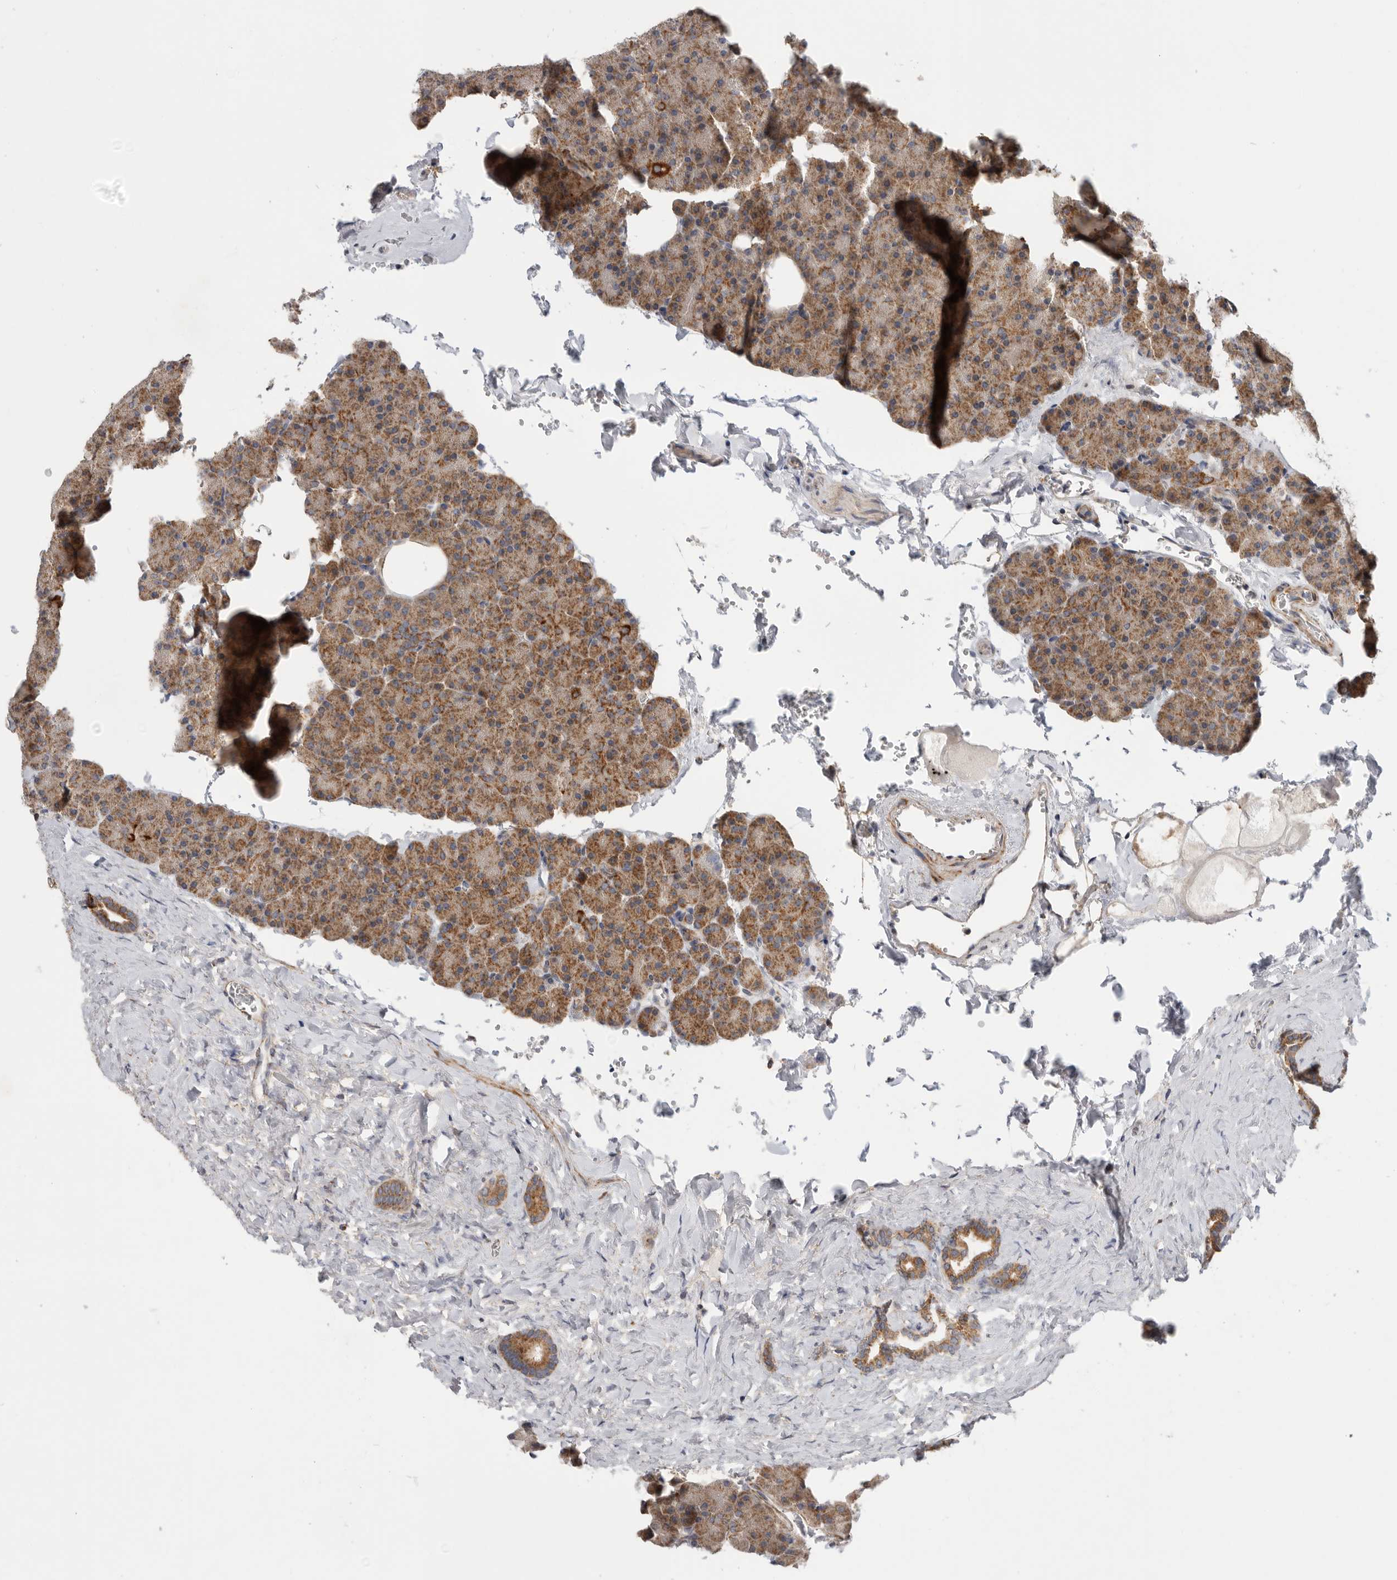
{"staining": {"intensity": "moderate", "quantity": ">75%", "location": "cytoplasmic/membranous"}, "tissue": "pancreas", "cell_type": "Exocrine glandular cells", "image_type": "normal", "snomed": [{"axis": "morphology", "description": "Normal tissue, NOS"}, {"axis": "morphology", "description": "Carcinoid, malignant, NOS"}, {"axis": "topography", "description": "Pancreas"}], "caption": "Immunohistochemical staining of benign pancreas shows medium levels of moderate cytoplasmic/membranous positivity in approximately >75% of exocrine glandular cells.", "gene": "MTFR1L", "patient": {"sex": "female", "age": 35}}